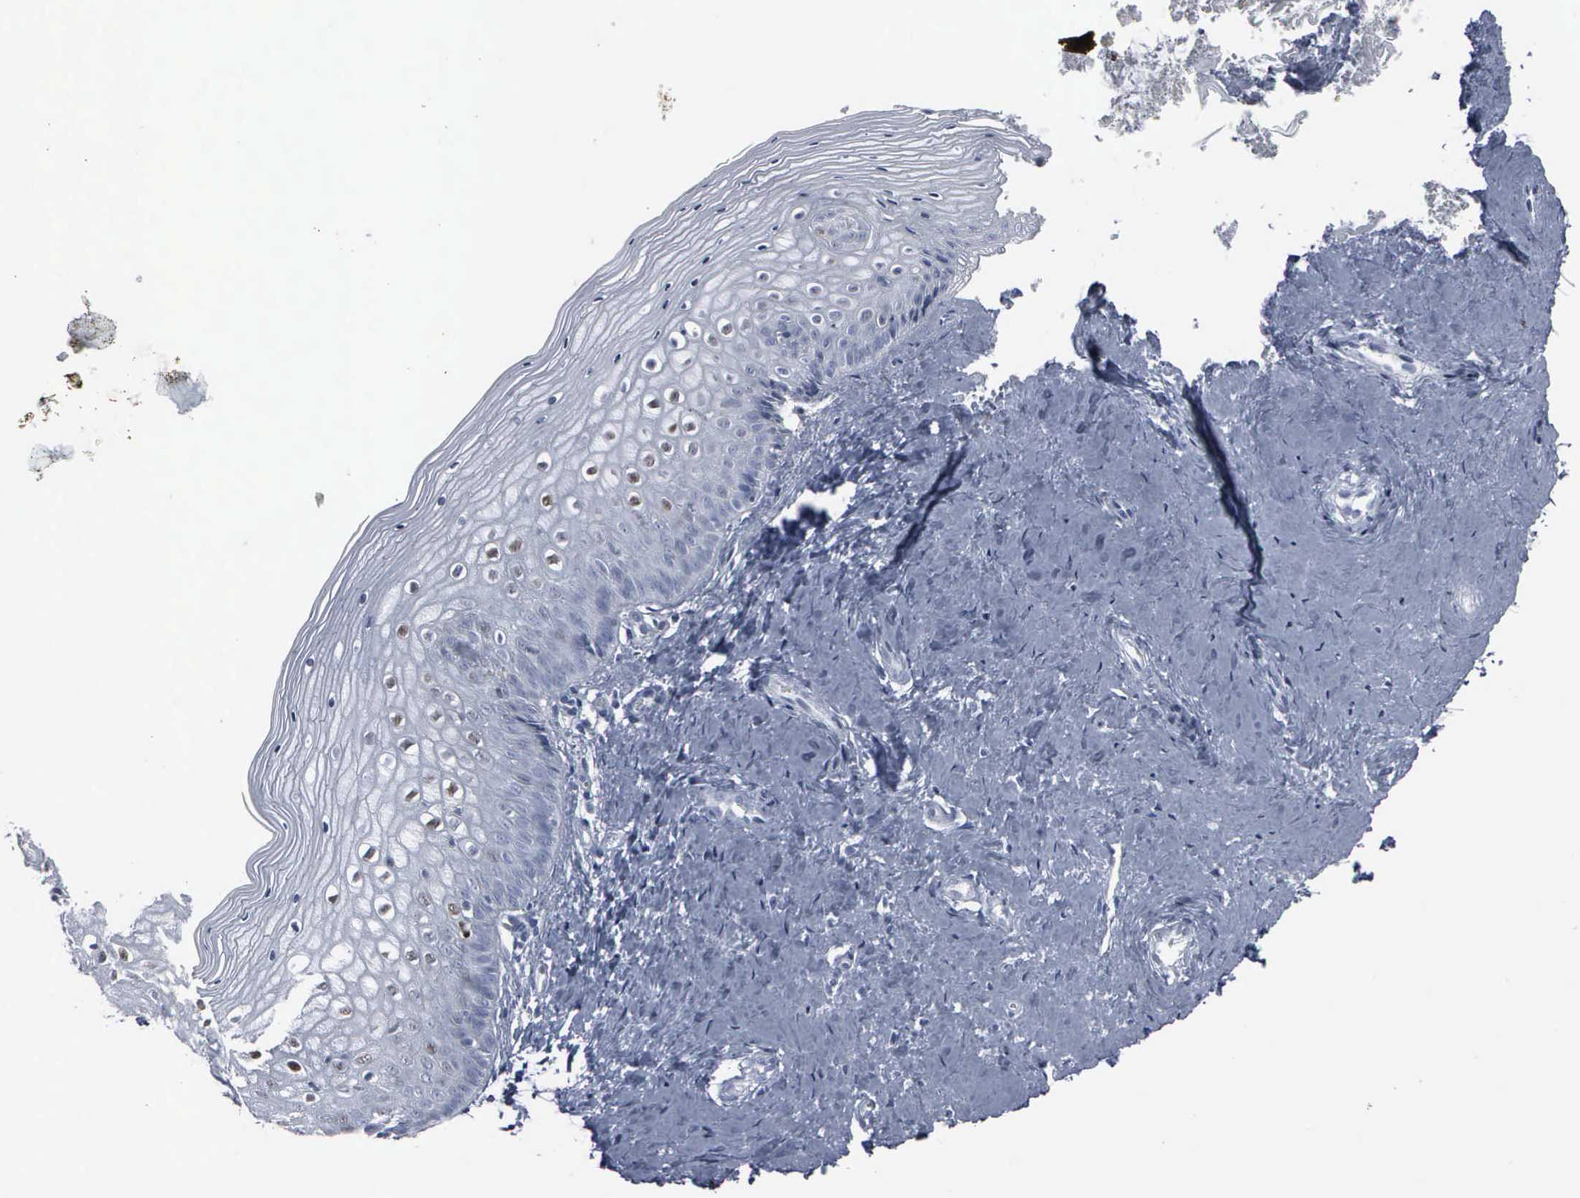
{"staining": {"intensity": "negative", "quantity": "none", "location": "none"}, "tissue": "vagina", "cell_type": "Squamous epithelial cells", "image_type": "normal", "snomed": [{"axis": "morphology", "description": "Normal tissue, NOS"}, {"axis": "topography", "description": "Vagina"}], "caption": "The micrograph reveals no significant positivity in squamous epithelial cells of vagina. The staining was performed using DAB to visualize the protein expression in brown, while the nuclei were stained in blue with hematoxylin (Magnification: 20x).", "gene": "CCND3", "patient": {"sex": "female", "age": 46}}